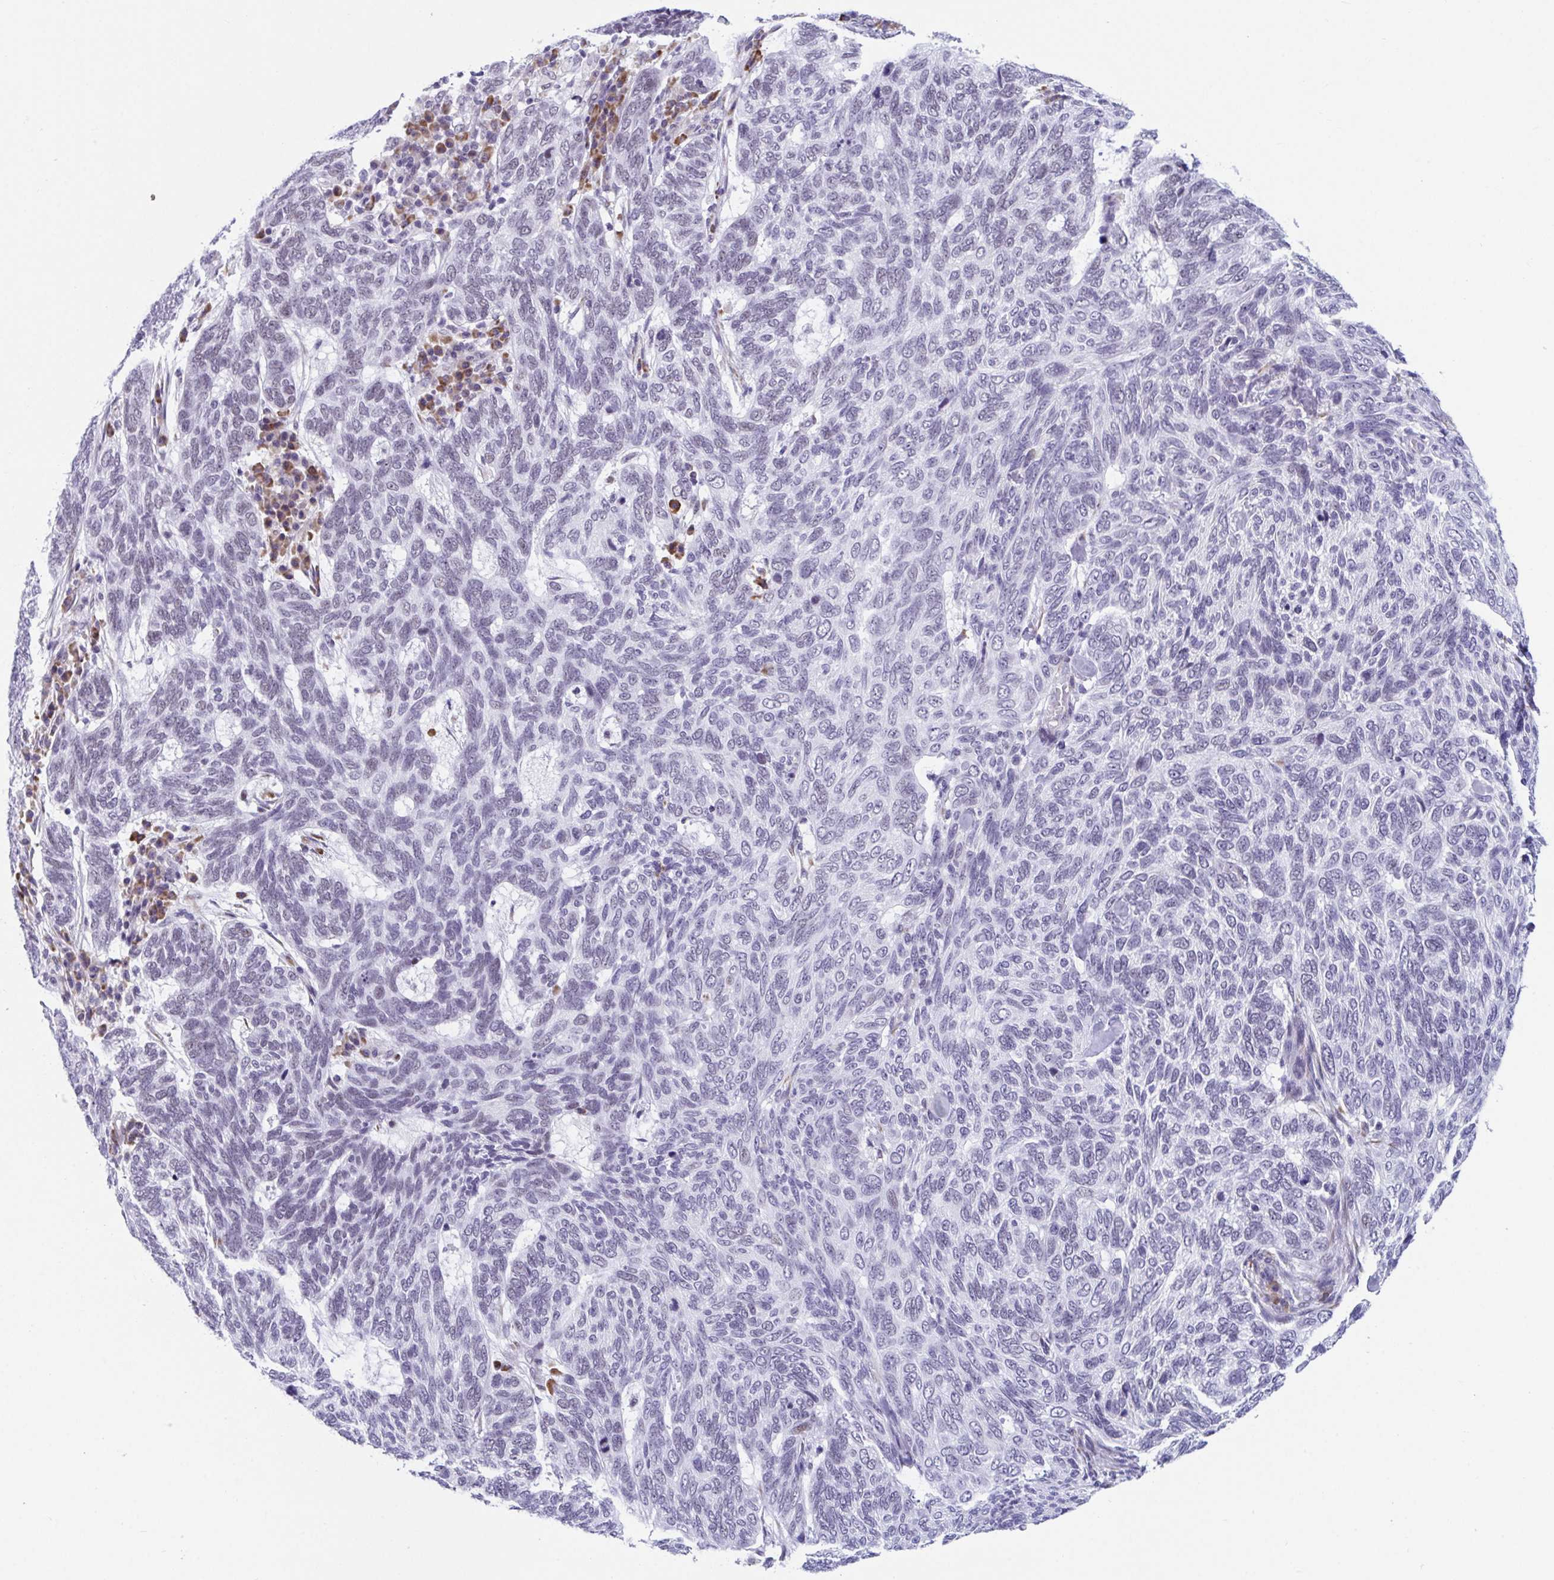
{"staining": {"intensity": "negative", "quantity": "none", "location": "none"}, "tissue": "skin cancer", "cell_type": "Tumor cells", "image_type": "cancer", "snomed": [{"axis": "morphology", "description": "Basal cell carcinoma"}, {"axis": "topography", "description": "Skin"}], "caption": "The micrograph displays no significant staining in tumor cells of basal cell carcinoma (skin). (Stains: DAB IHC with hematoxylin counter stain, Microscopy: brightfield microscopy at high magnification).", "gene": "WDR72", "patient": {"sex": "female", "age": 65}}